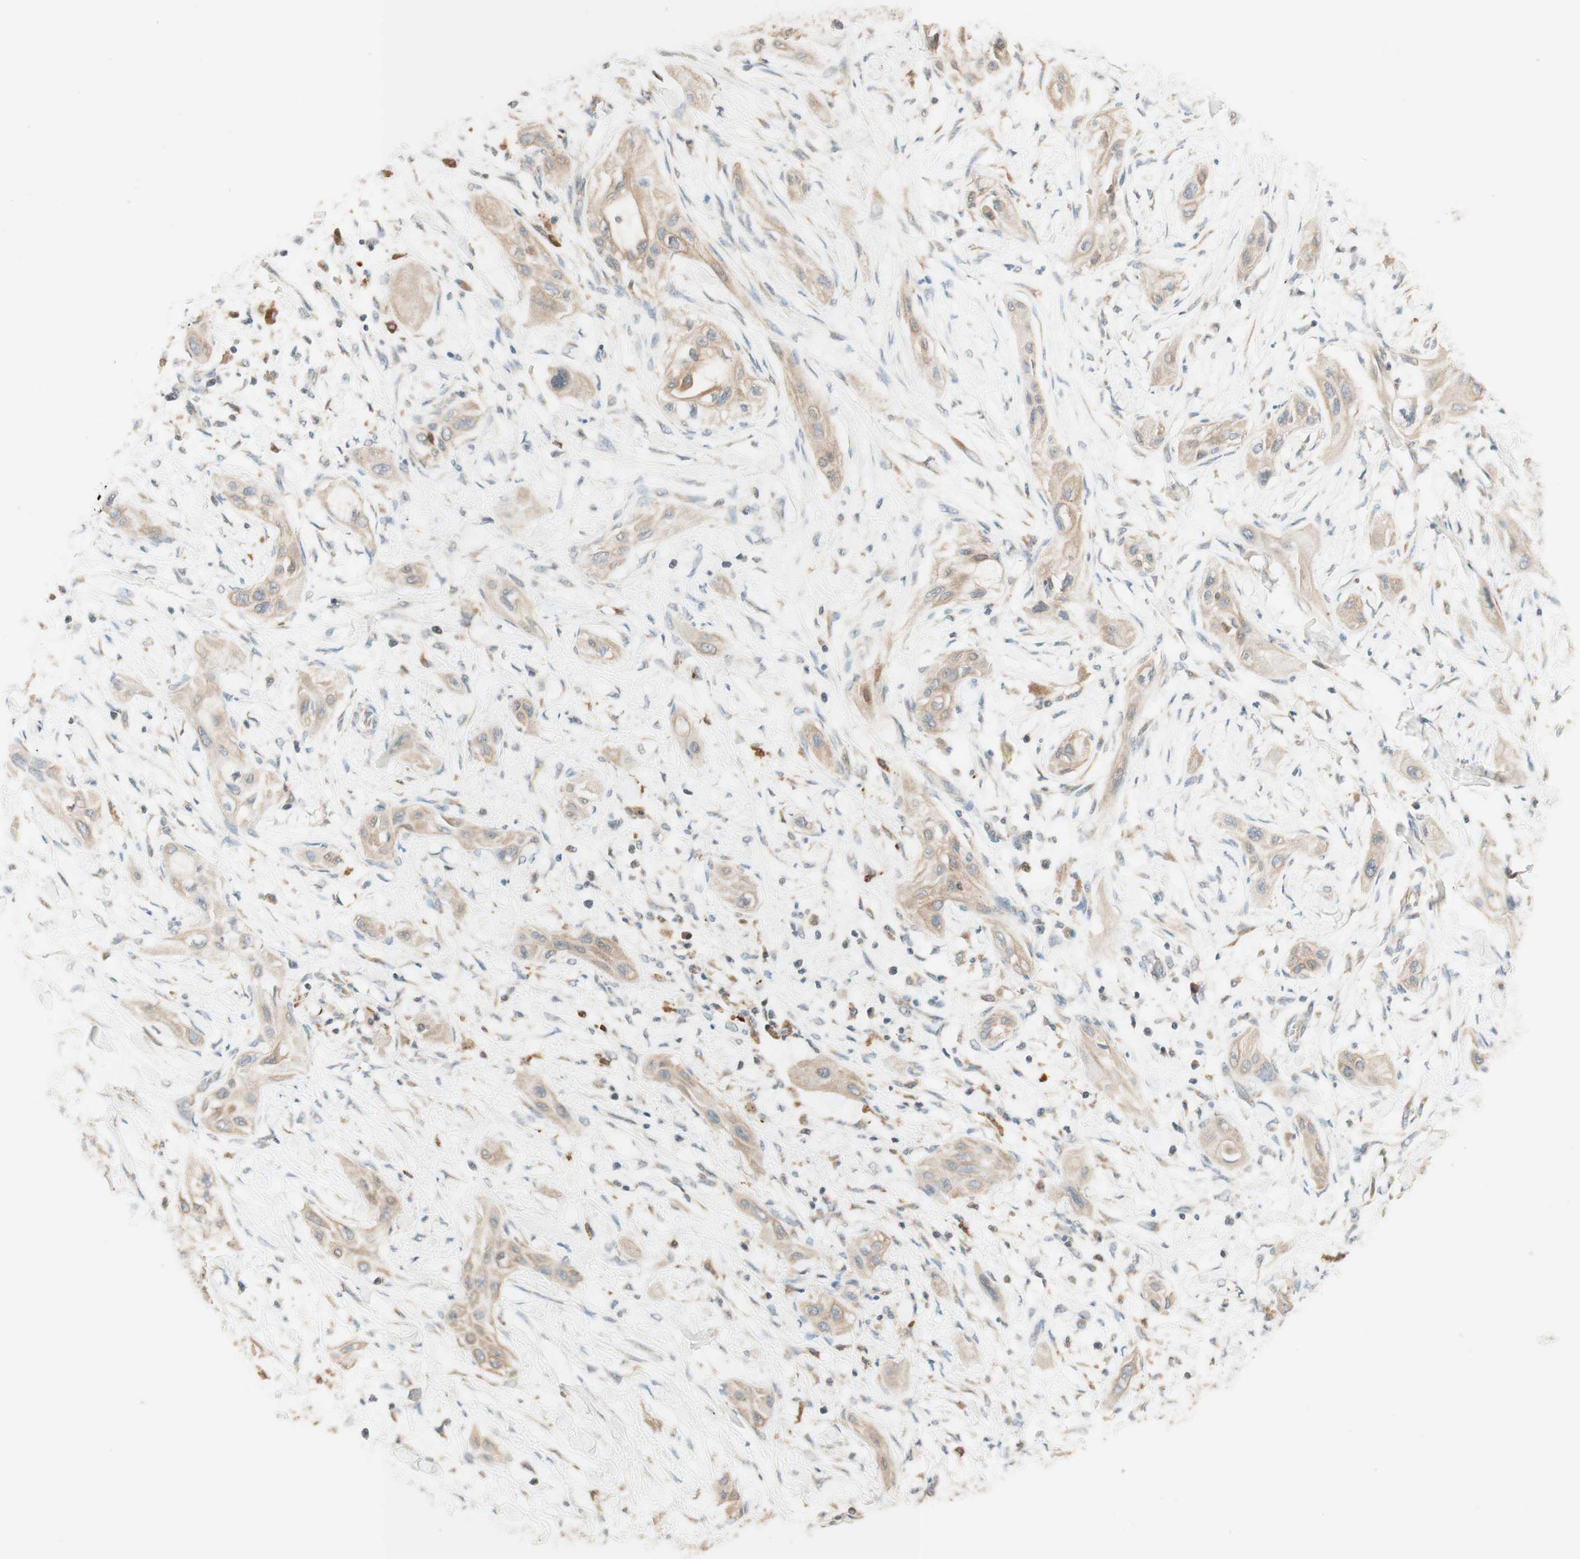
{"staining": {"intensity": "weak", "quantity": ">75%", "location": "cytoplasmic/membranous"}, "tissue": "lung cancer", "cell_type": "Tumor cells", "image_type": "cancer", "snomed": [{"axis": "morphology", "description": "Squamous cell carcinoma, NOS"}, {"axis": "topography", "description": "Lung"}], "caption": "Immunohistochemistry (DAB) staining of human lung cancer demonstrates weak cytoplasmic/membranous protein staining in about >75% of tumor cells.", "gene": "CLCN2", "patient": {"sex": "female", "age": 47}}